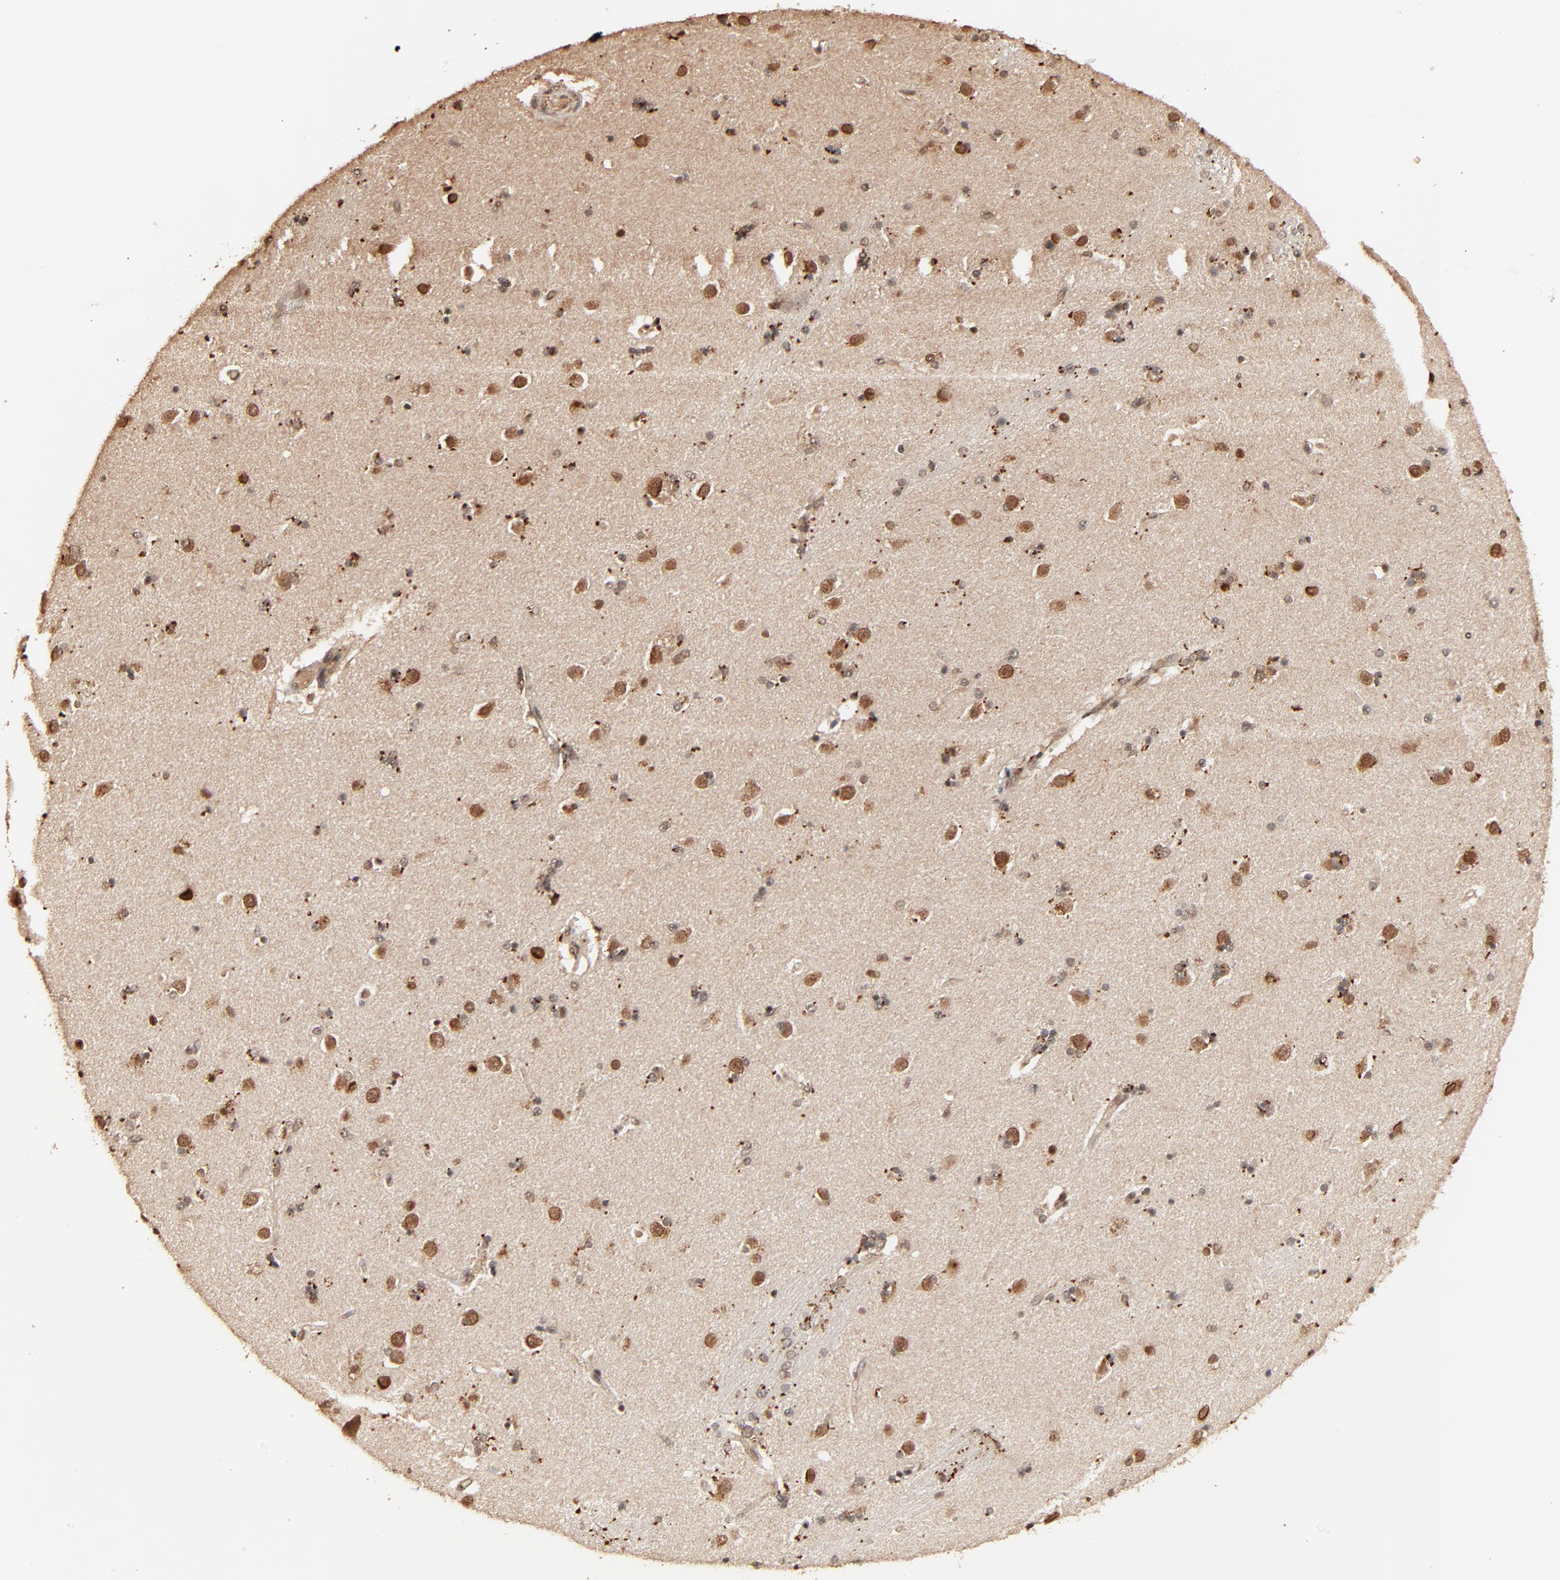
{"staining": {"intensity": "weak", "quantity": "25%-75%", "location": "nuclear"}, "tissue": "caudate", "cell_type": "Glial cells", "image_type": "normal", "snomed": [{"axis": "morphology", "description": "Normal tissue, NOS"}, {"axis": "topography", "description": "Lateral ventricle wall"}], "caption": "Immunohistochemistry photomicrograph of normal human caudate stained for a protein (brown), which shows low levels of weak nuclear expression in about 25%-75% of glial cells.", "gene": "FAM227A", "patient": {"sex": "female", "age": 54}}